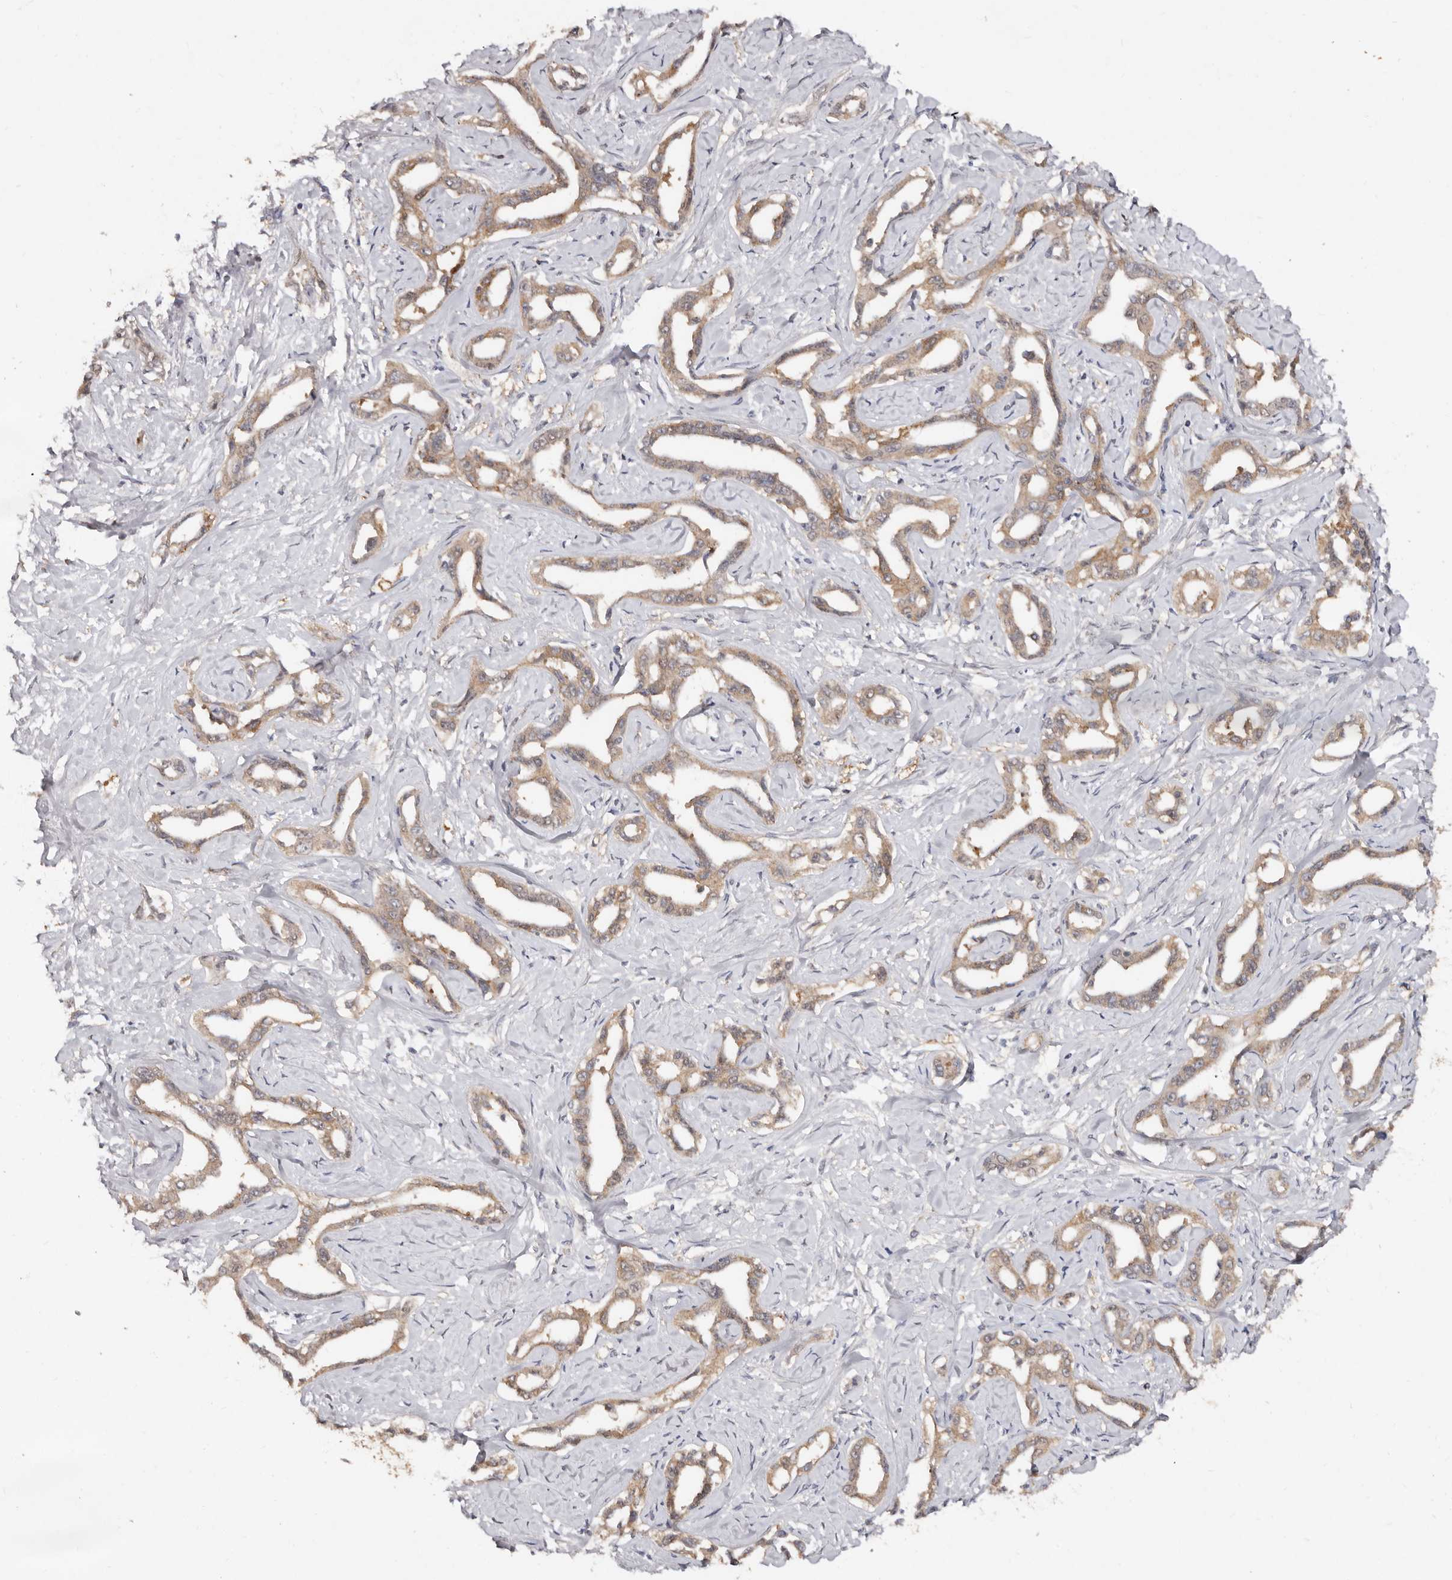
{"staining": {"intensity": "moderate", "quantity": ">75%", "location": "cytoplasmic/membranous"}, "tissue": "liver cancer", "cell_type": "Tumor cells", "image_type": "cancer", "snomed": [{"axis": "morphology", "description": "Cholangiocarcinoma"}, {"axis": "topography", "description": "Liver"}], "caption": "A brown stain labels moderate cytoplasmic/membranous staining of a protein in human liver cancer (cholangiocarcinoma) tumor cells. The protein is stained brown, and the nuclei are stained in blue (DAB IHC with brightfield microscopy, high magnification).", "gene": "EDEM1", "patient": {"sex": "male", "age": 59}}